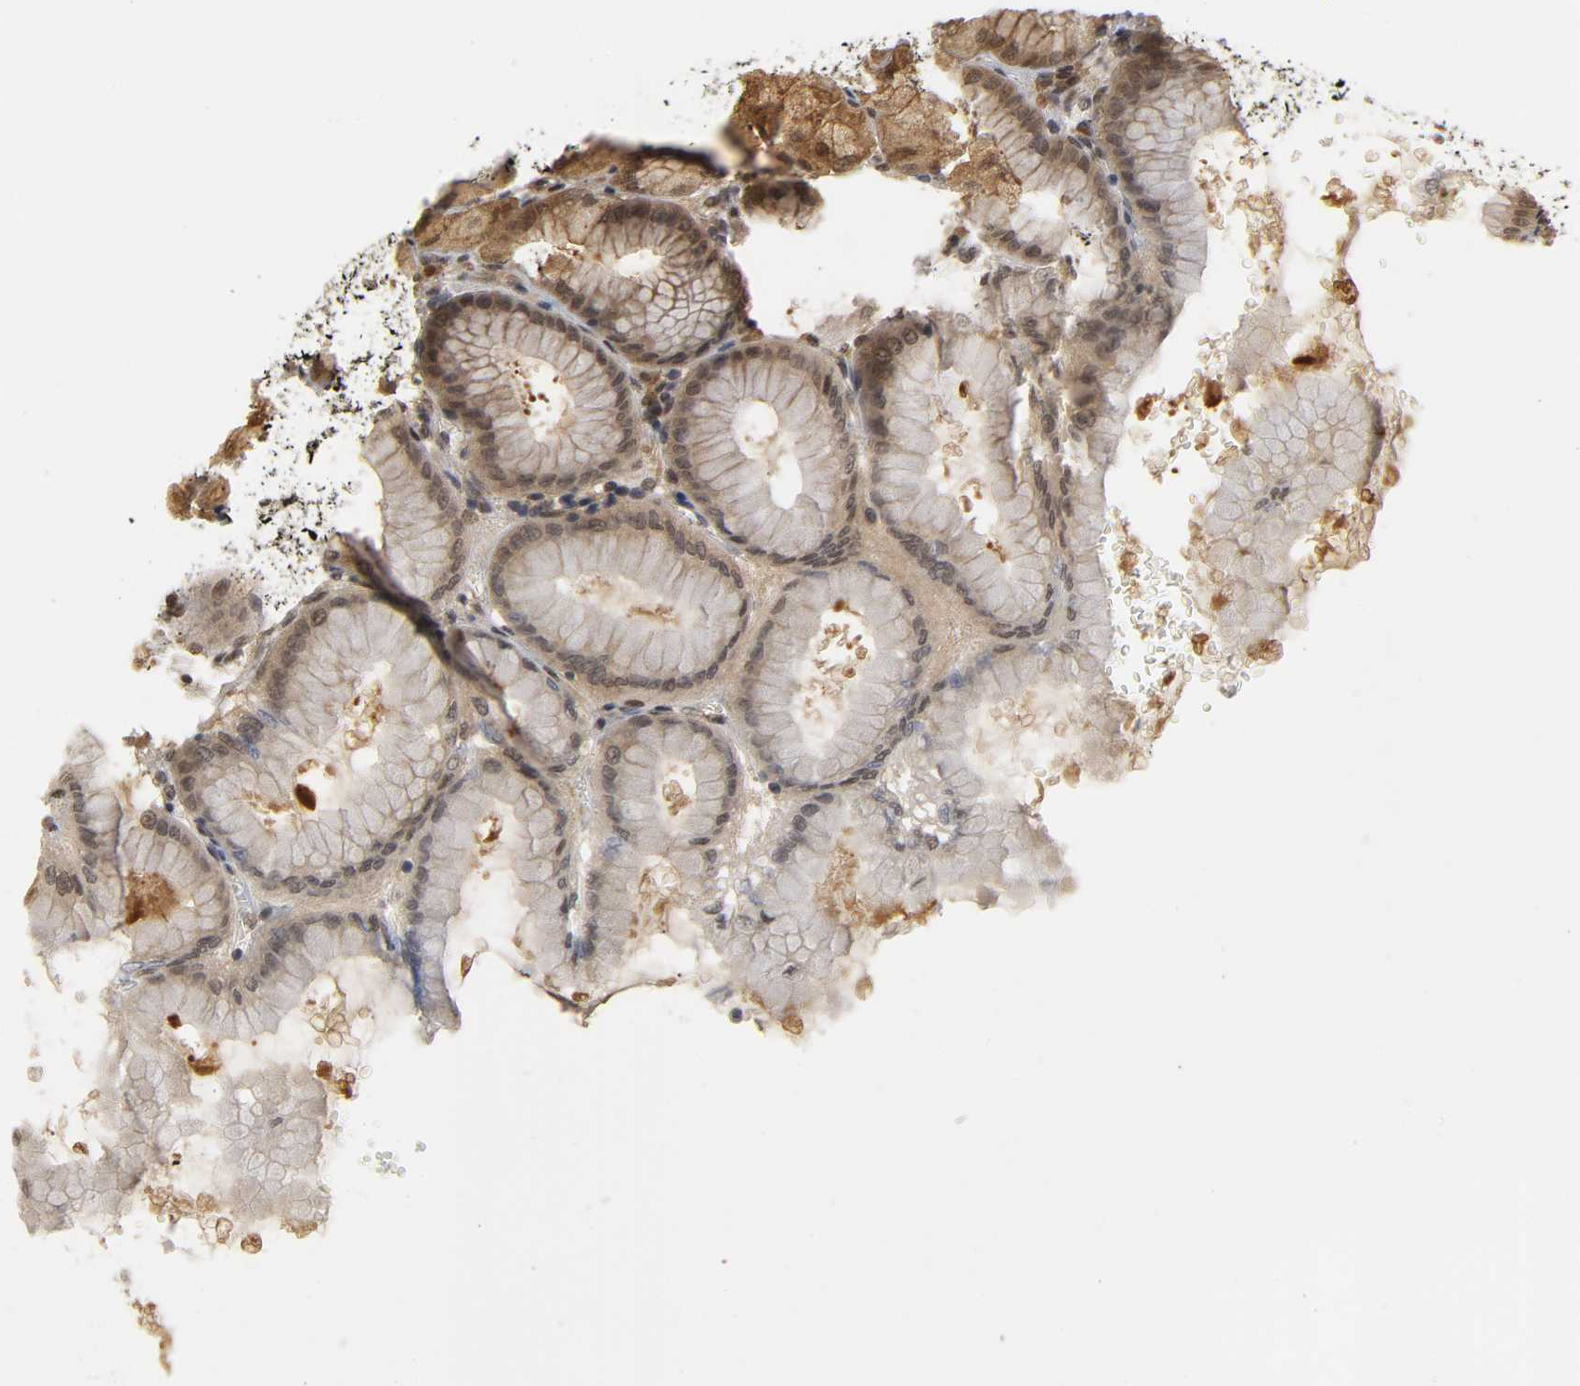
{"staining": {"intensity": "moderate", "quantity": ">75%", "location": "cytoplasmic/membranous,nuclear"}, "tissue": "stomach", "cell_type": "Glandular cells", "image_type": "normal", "snomed": [{"axis": "morphology", "description": "Normal tissue, NOS"}, {"axis": "topography", "description": "Stomach, upper"}], "caption": "This photomicrograph demonstrates immunohistochemistry staining of benign human stomach, with medium moderate cytoplasmic/membranous,nuclear positivity in about >75% of glandular cells.", "gene": "PARK7", "patient": {"sex": "female", "age": 56}}